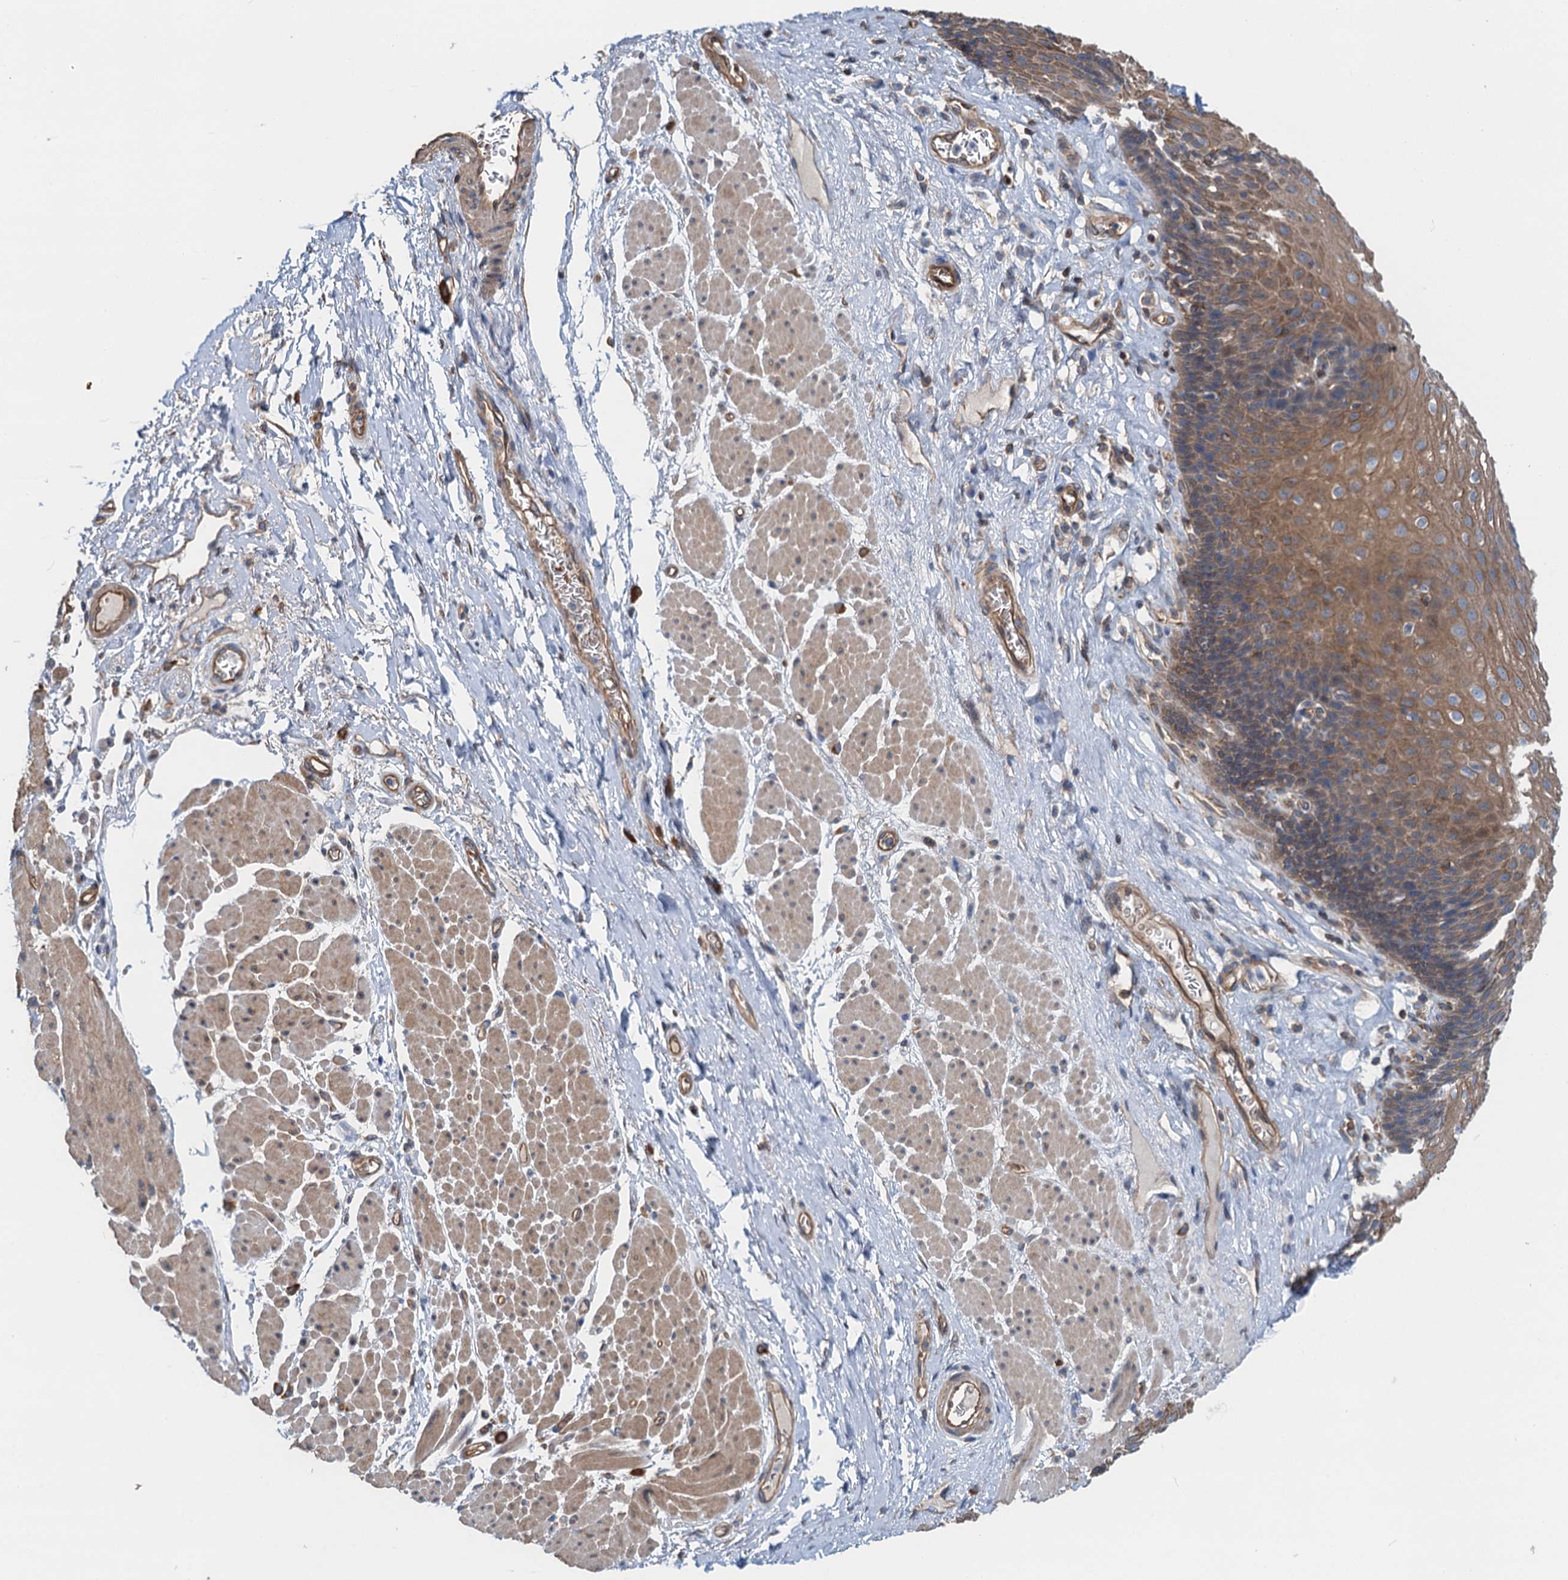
{"staining": {"intensity": "moderate", "quantity": ">75%", "location": "cytoplasmic/membranous"}, "tissue": "esophagus", "cell_type": "Squamous epithelial cells", "image_type": "normal", "snomed": [{"axis": "morphology", "description": "Normal tissue, NOS"}, {"axis": "topography", "description": "Esophagus"}], "caption": "Moderate cytoplasmic/membranous staining for a protein is present in approximately >75% of squamous epithelial cells of benign esophagus using immunohistochemistry.", "gene": "ROGDI", "patient": {"sex": "female", "age": 66}}